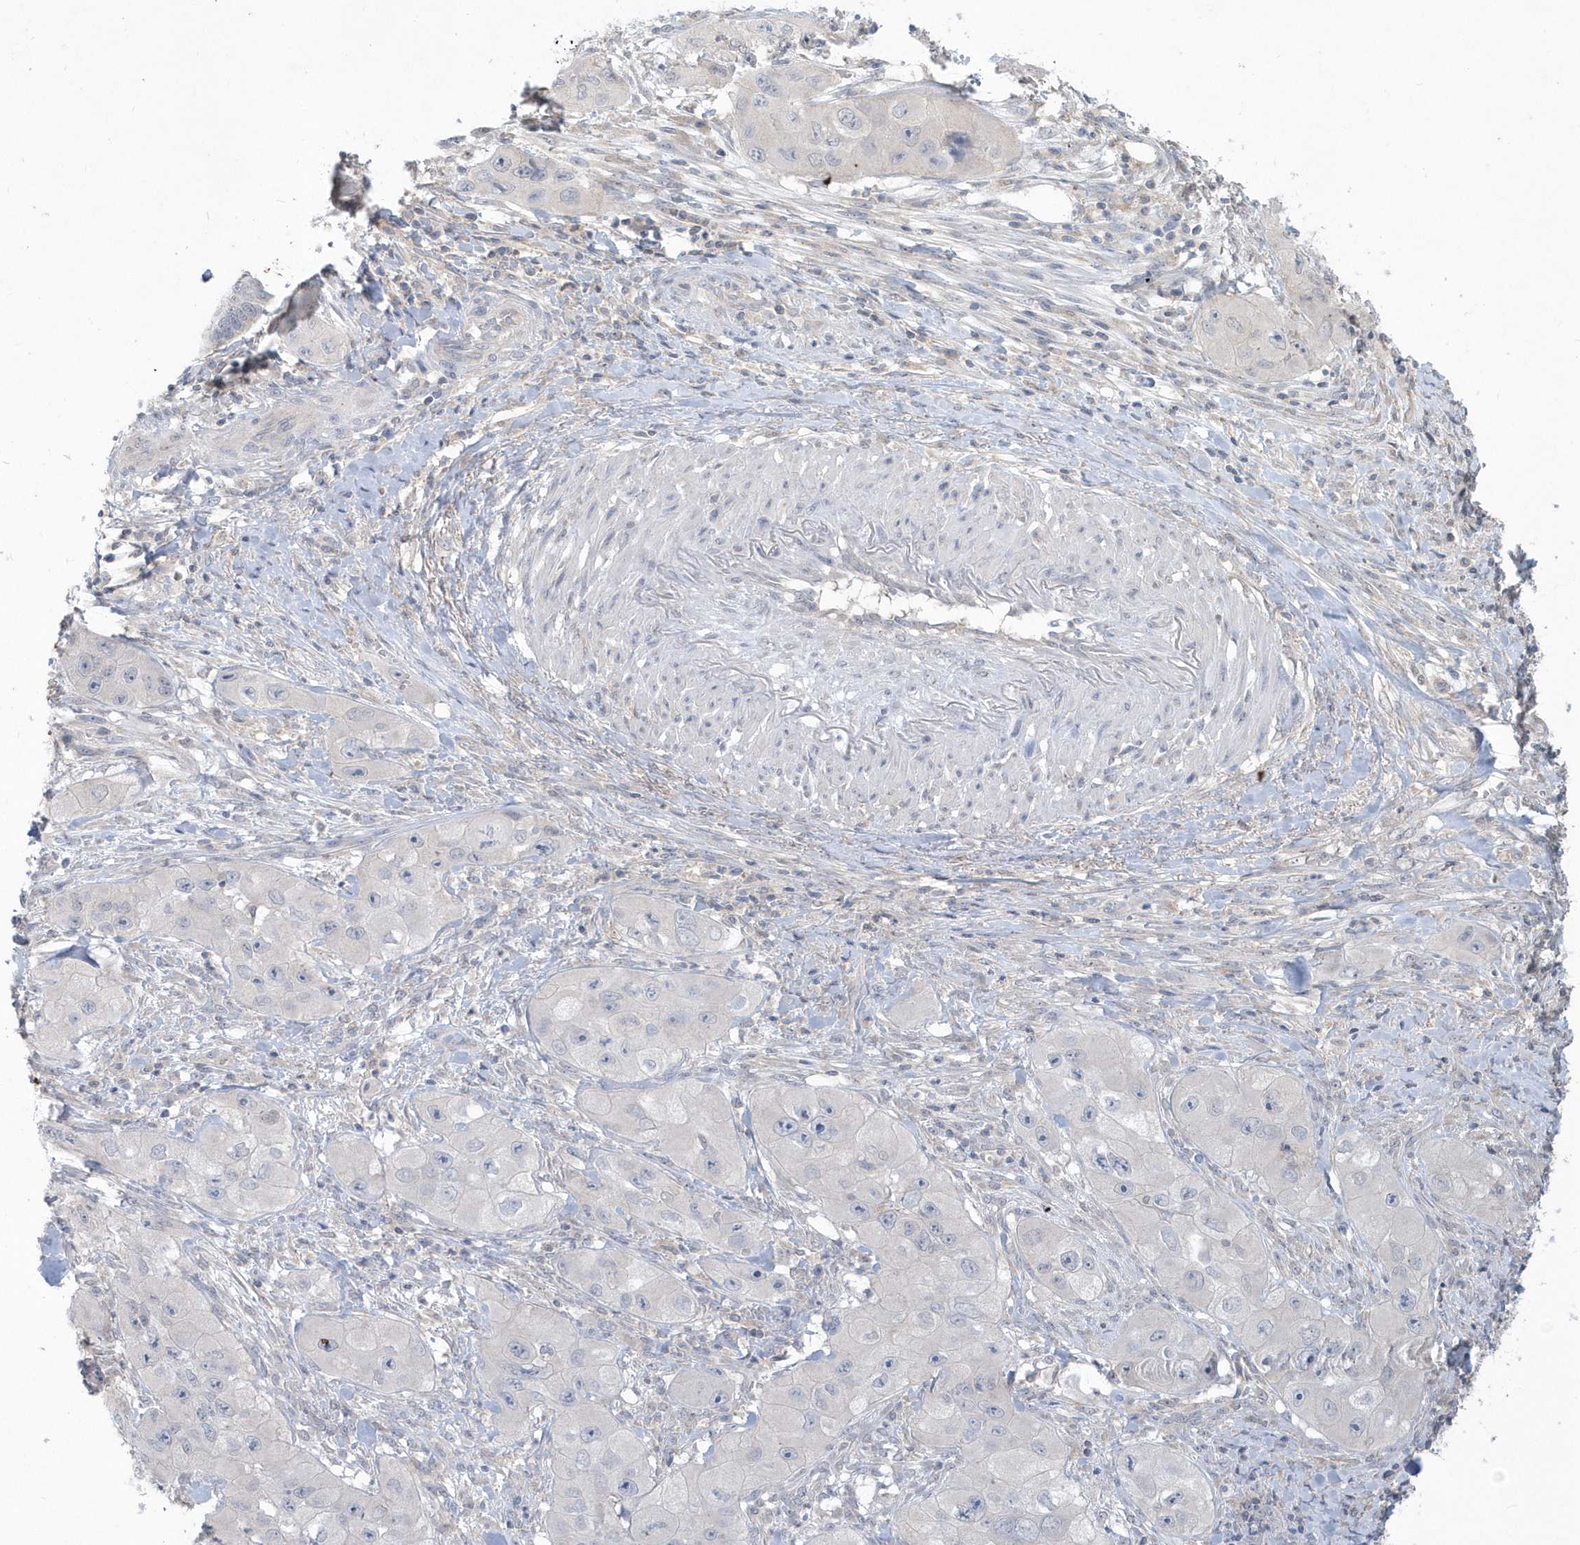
{"staining": {"intensity": "negative", "quantity": "none", "location": "none"}, "tissue": "skin cancer", "cell_type": "Tumor cells", "image_type": "cancer", "snomed": [{"axis": "morphology", "description": "Squamous cell carcinoma, NOS"}, {"axis": "topography", "description": "Skin"}, {"axis": "topography", "description": "Subcutis"}], "caption": "IHC image of human skin squamous cell carcinoma stained for a protein (brown), which displays no positivity in tumor cells.", "gene": "AKR7A2", "patient": {"sex": "male", "age": 73}}